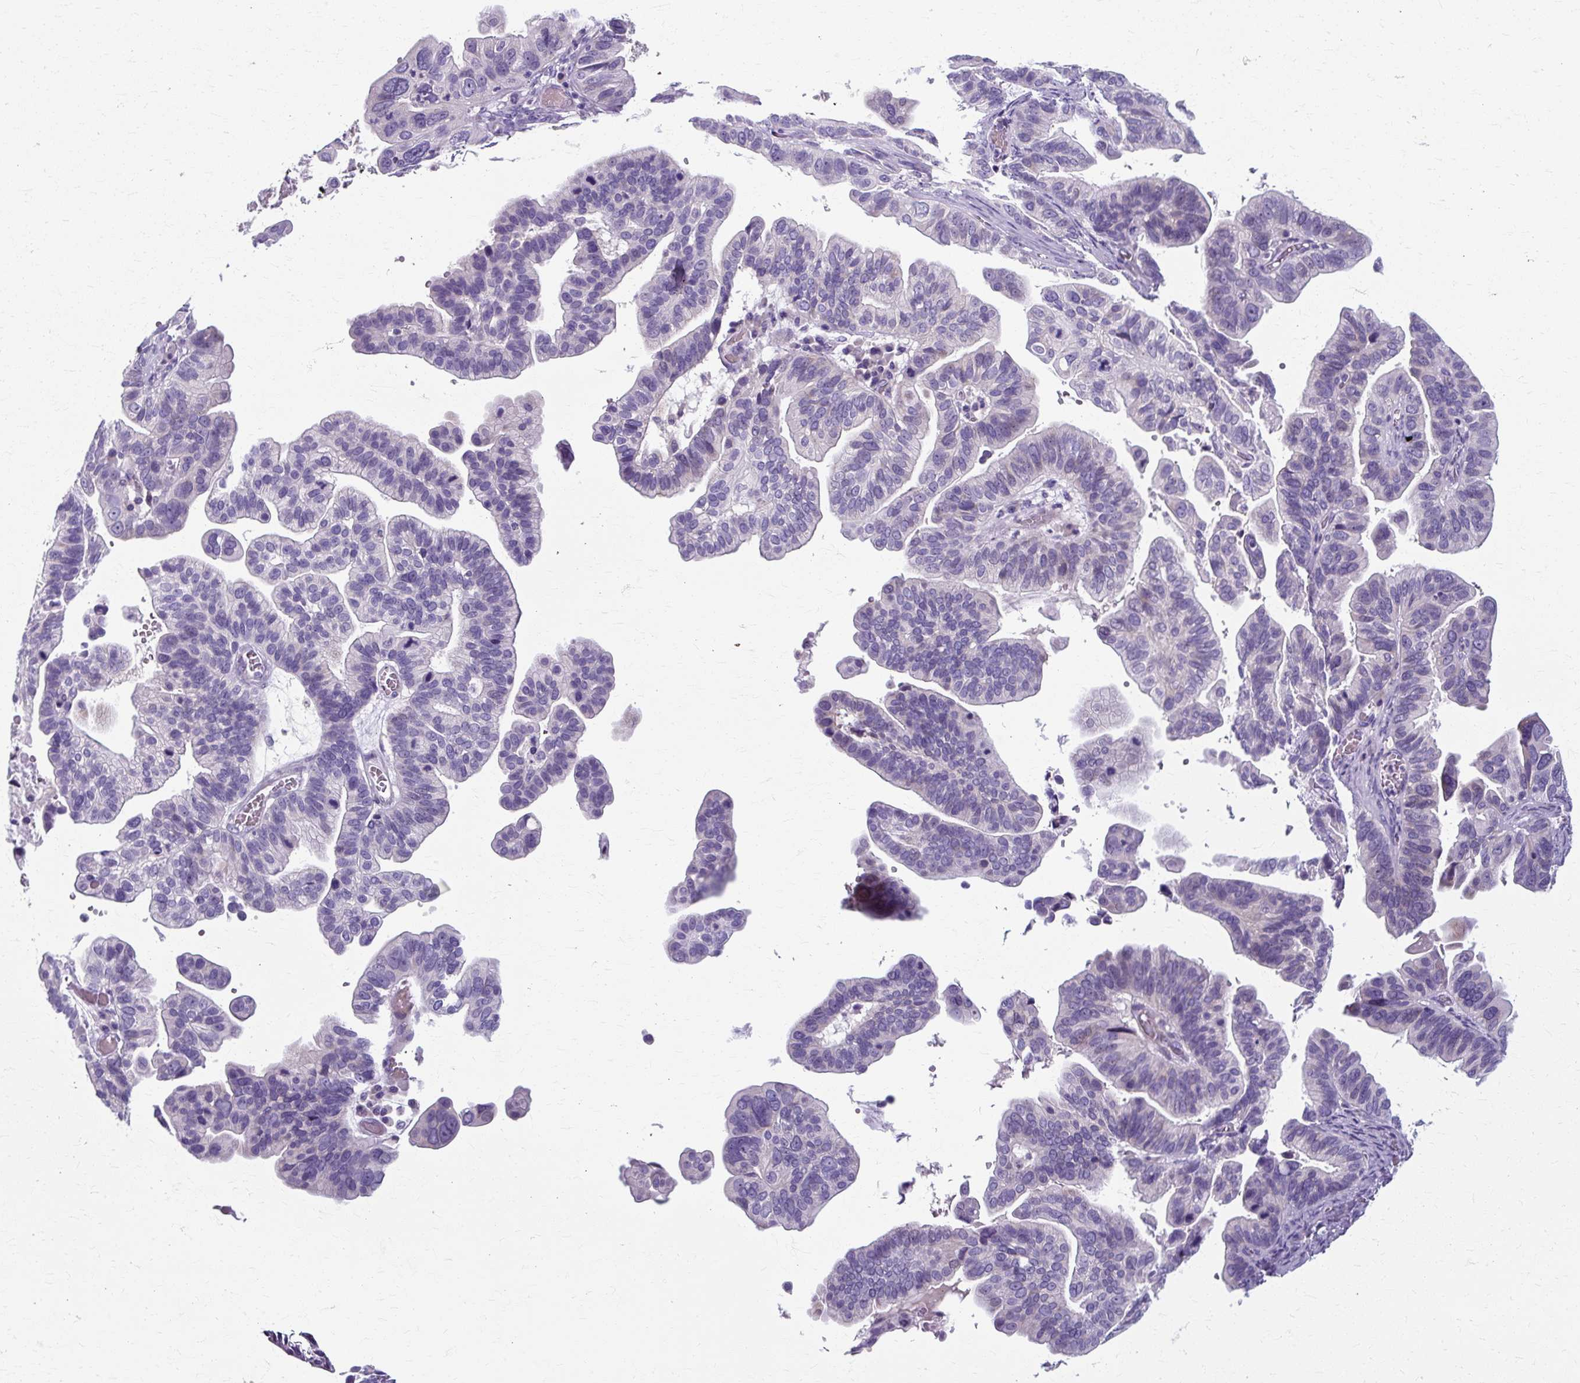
{"staining": {"intensity": "weak", "quantity": "<25%", "location": "cytoplasmic/membranous"}, "tissue": "ovarian cancer", "cell_type": "Tumor cells", "image_type": "cancer", "snomed": [{"axis": "morphology", "description": "Cystadenocarcinoma, serous, NOS"}, {"axis": "topography", "description": "Ovary"}], "caption": "An image of ovarian cancer (serous cystadenocarcinoma) stained for a protein exhibits no brown staining in tumor cells.", "gene": "ZNF555", "patient": {"sex": "female", "age": 56}}